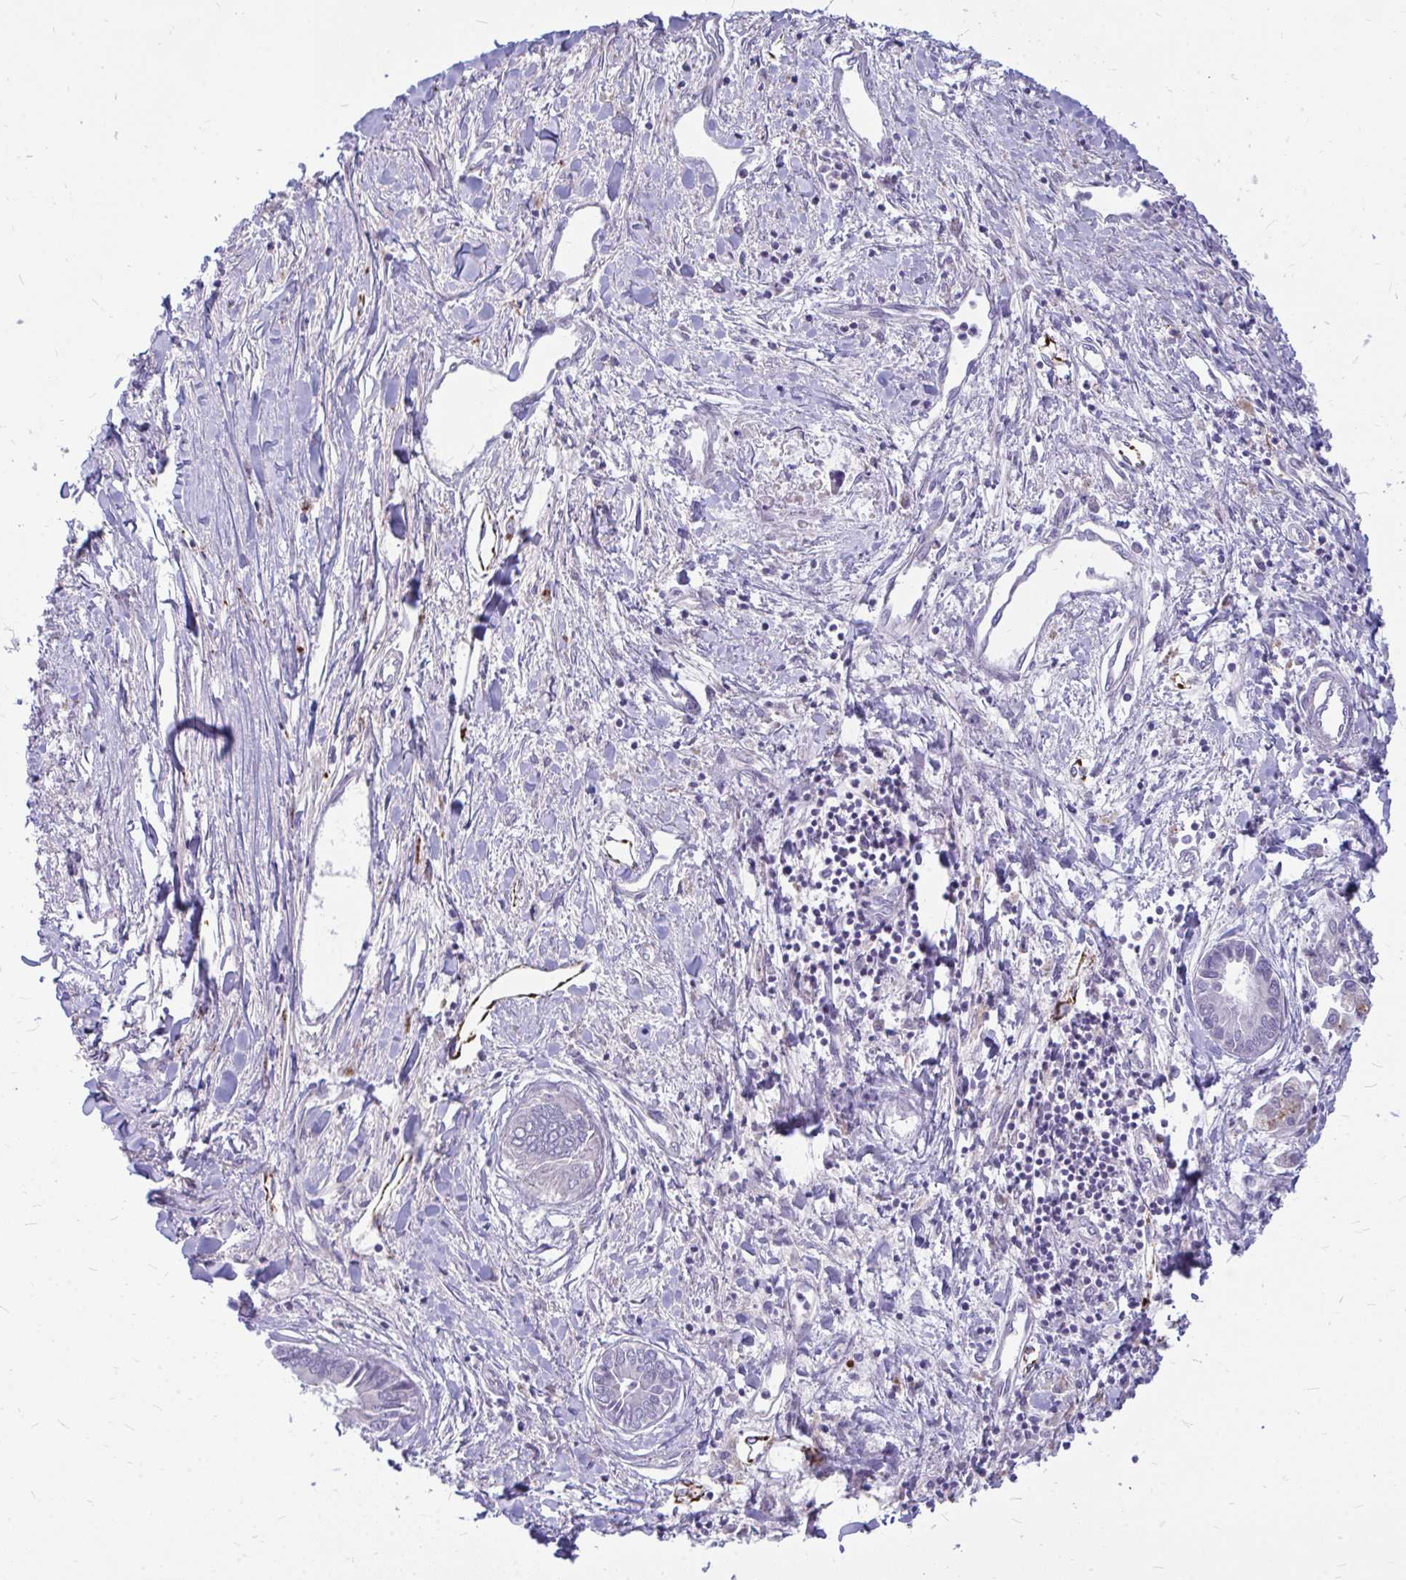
{"staining": {"intensity": "negative", "quantity": "none", "location": "none"}, "tissue": "liver cancer", "cell_type": "Tumor cells", "image_type": "cancer", "snomed": [{"axis": "morphology", "description": "Cholangiocarcinoma"}, {"axis": "topography", "description": "Liver"}], "caption": "The histopathology image demonstrates no significant positivity in tumor cells of liver cholangiocarcinoma.", "gene": "ZSCAN25", "patient": {"sex": "male", "age": 66}}